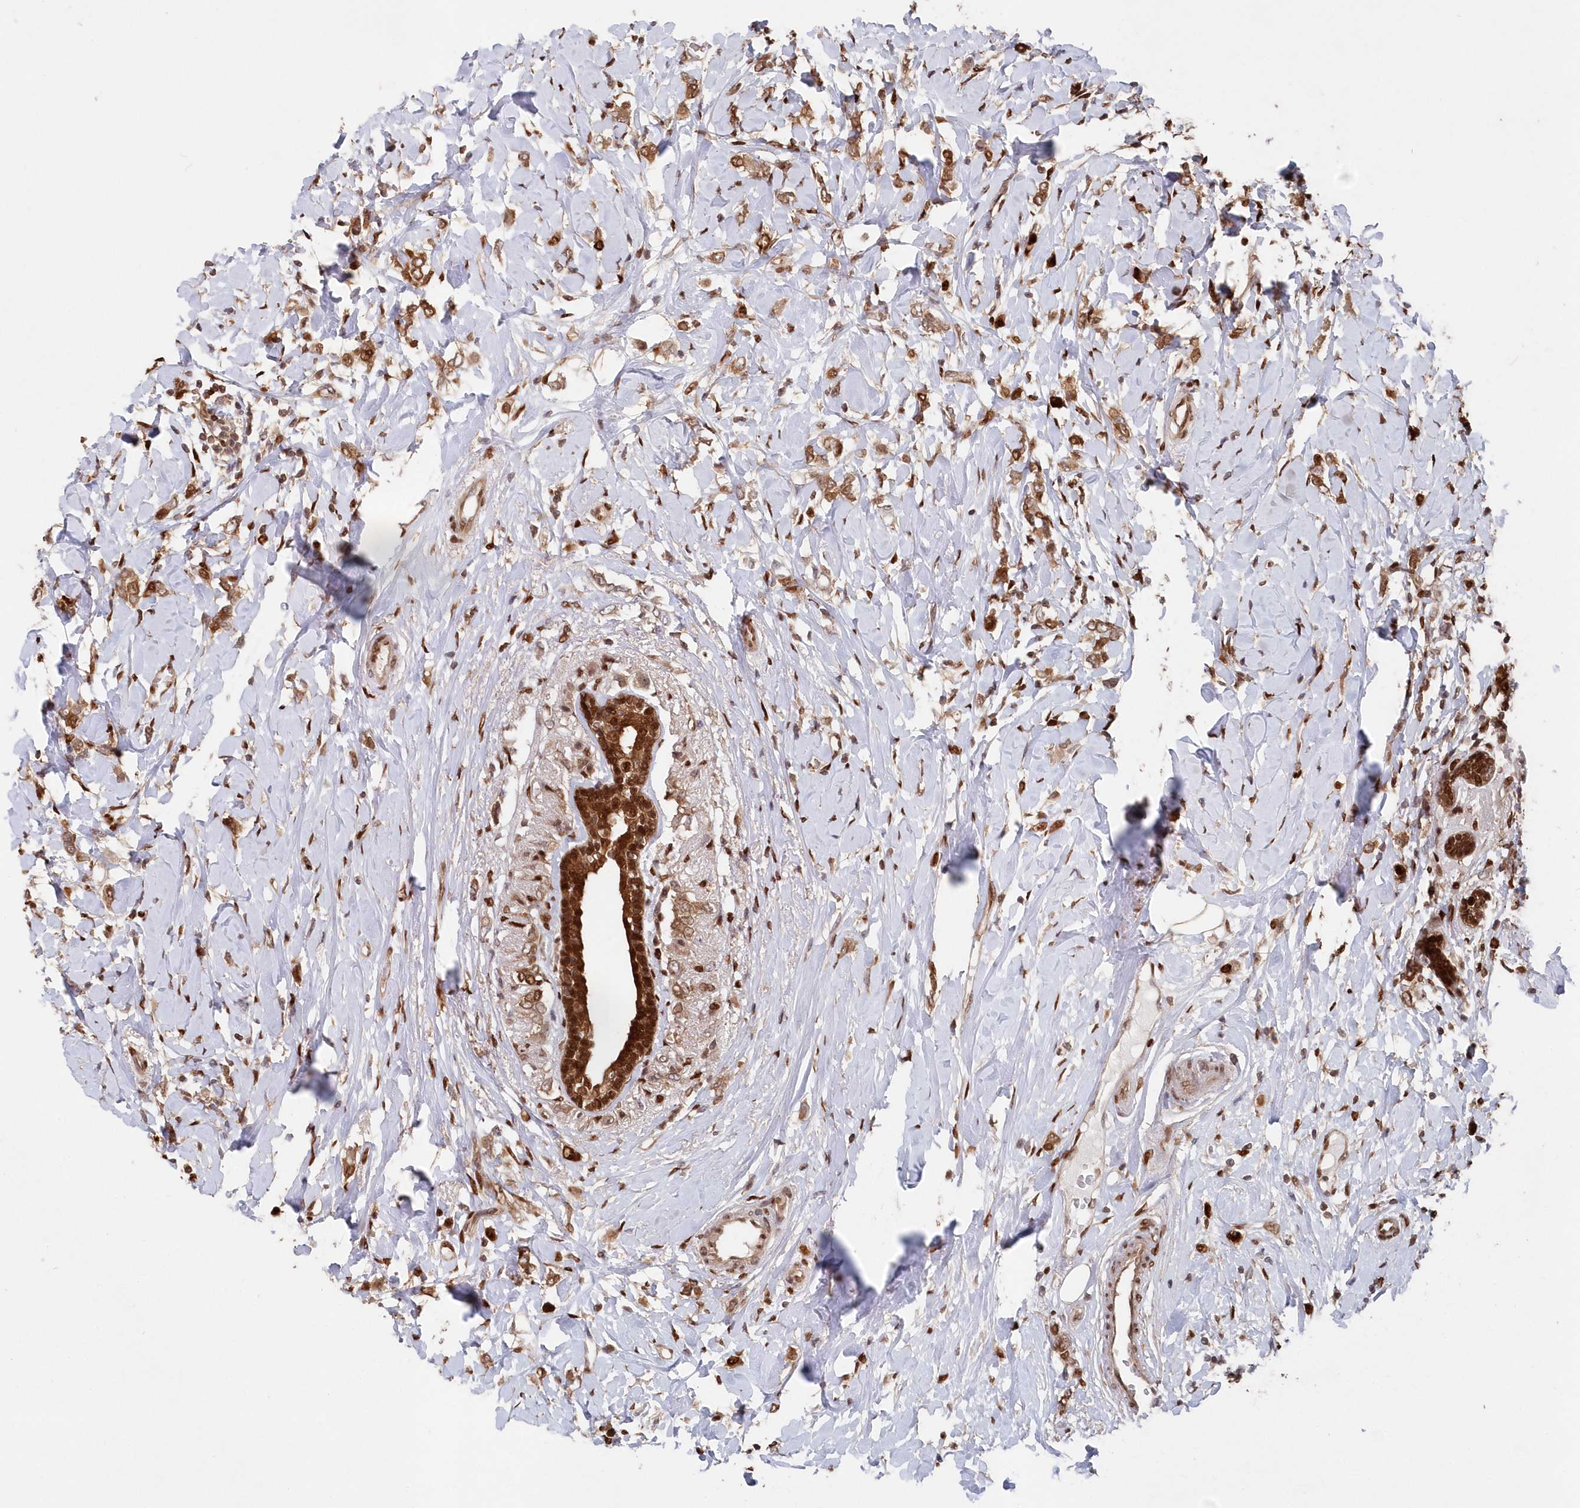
{"staining": {"intensity": "moderate", "quantity": ">75%", "location": "cytoplasmic/membranous,nuclear"}, "tissue": "breast cancer", "cell_type": "Tumor cells", "image_type": "cancer", "snomed": [{"axis": "morphology", "description": "Normal tissue, NOS"}, {"axis": "morphology", "description": "Lobular carcinoma"}, {"axis": "topography", "description": "Breast"}], "caption": "A photomicrograph of human breast lobular carcinoma stained for a protein demonstrates moderate cytoplasmic/membranous and nuclear brown staining in tumor cells.", "gene": "ABHD14B", "patient": {"sex": "female", "age": 47}}